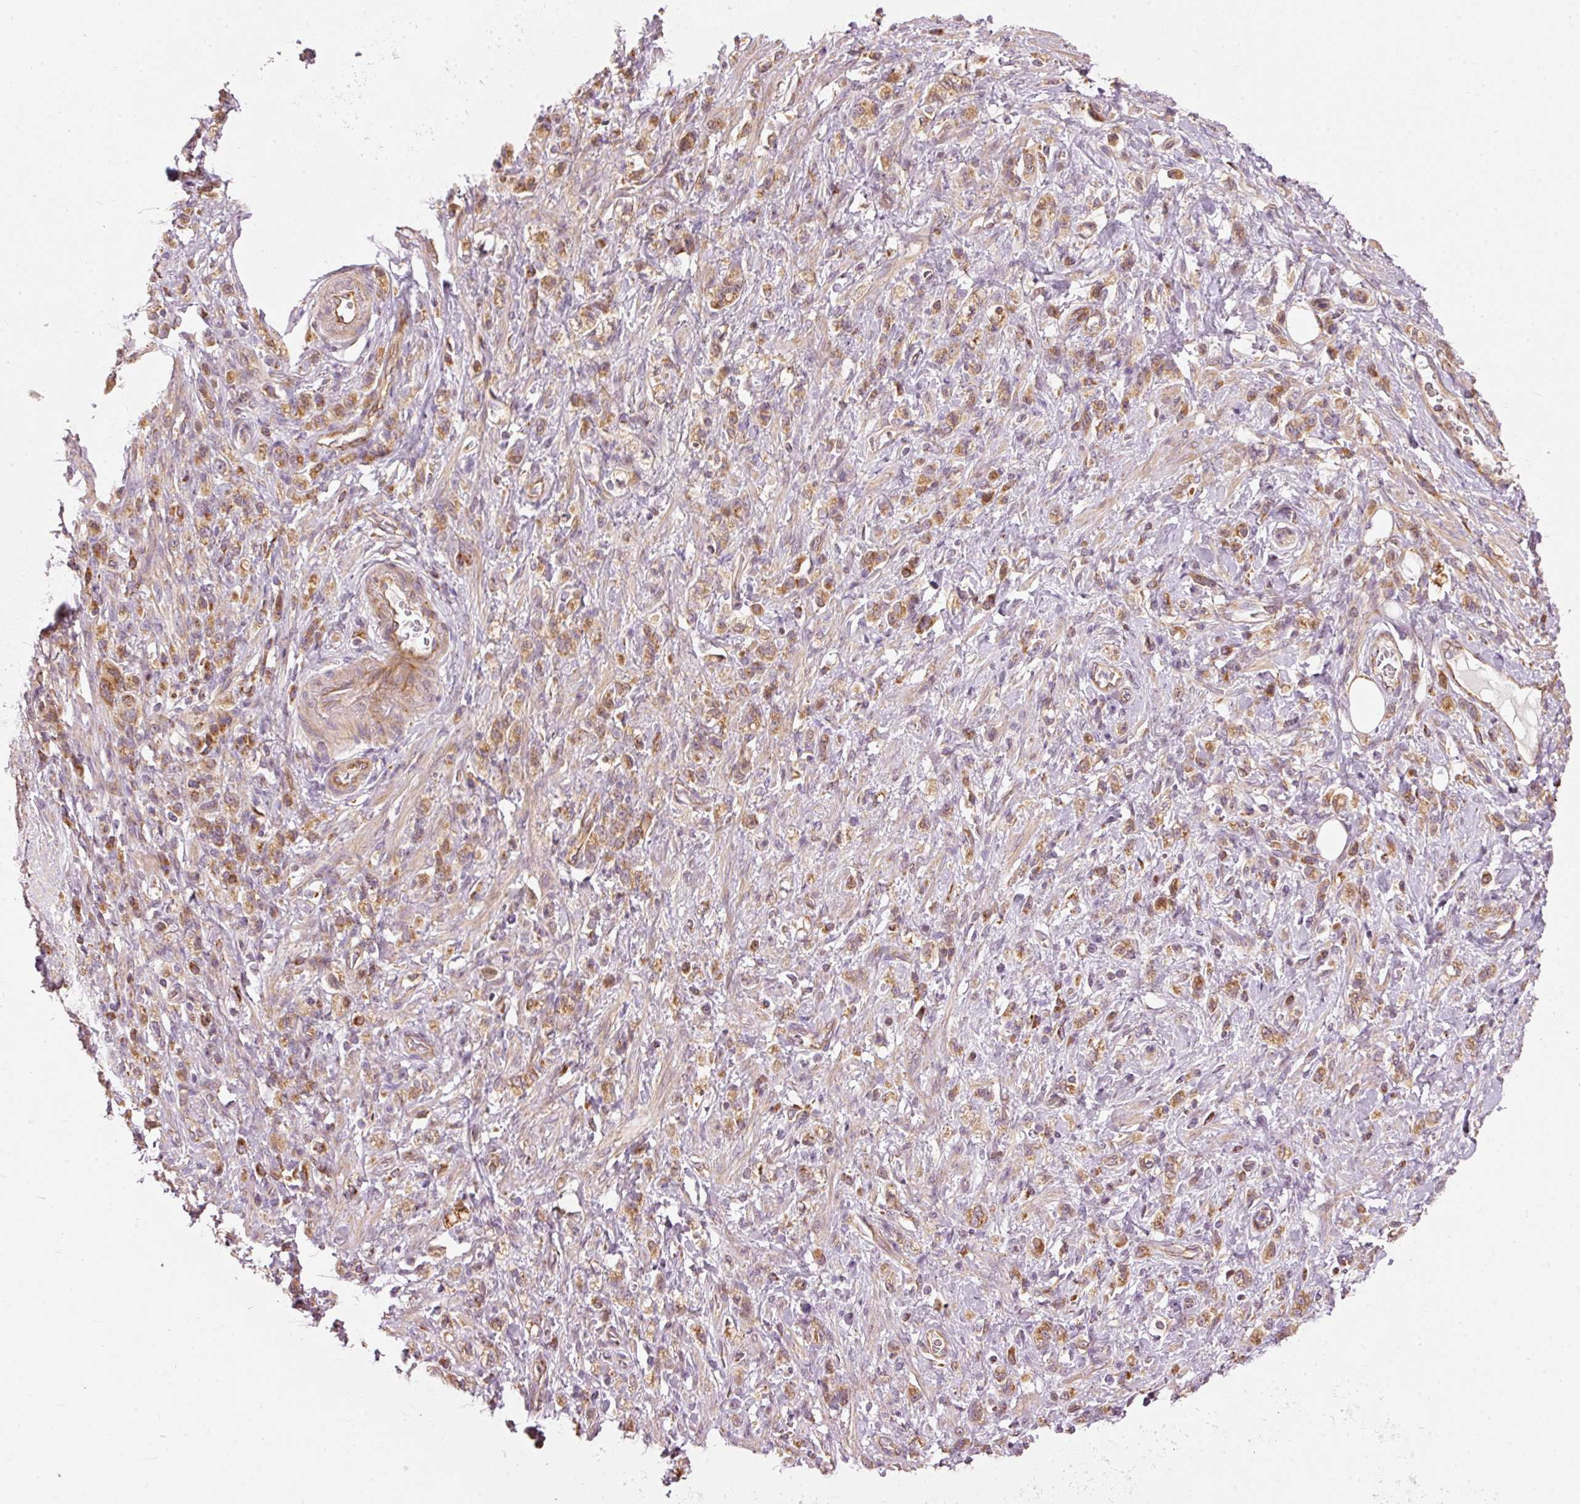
{"staining": {"intensity": "moderate", "quantity": ">75%", "location": "cytoplasmic/membranous"}, "tissue": "stomach cancer", "cell_type": "Tumor cells", "image_type": "cancer", "snomed": [{"axis": "morphology", "description": "Adenocarcinoma, NOS"}, {"axis": "topography", "description": "Stomach"}], "caption": "An image showing moderate cytoplasmic/membranous positivity in approximately >75% of tumor cells in stomach cancer (adenocarcinoma), as visualized by brown immunohistochemical staining.", "gene": "MTHFD1L", "patient": {"sex": "male", "age": 77}}